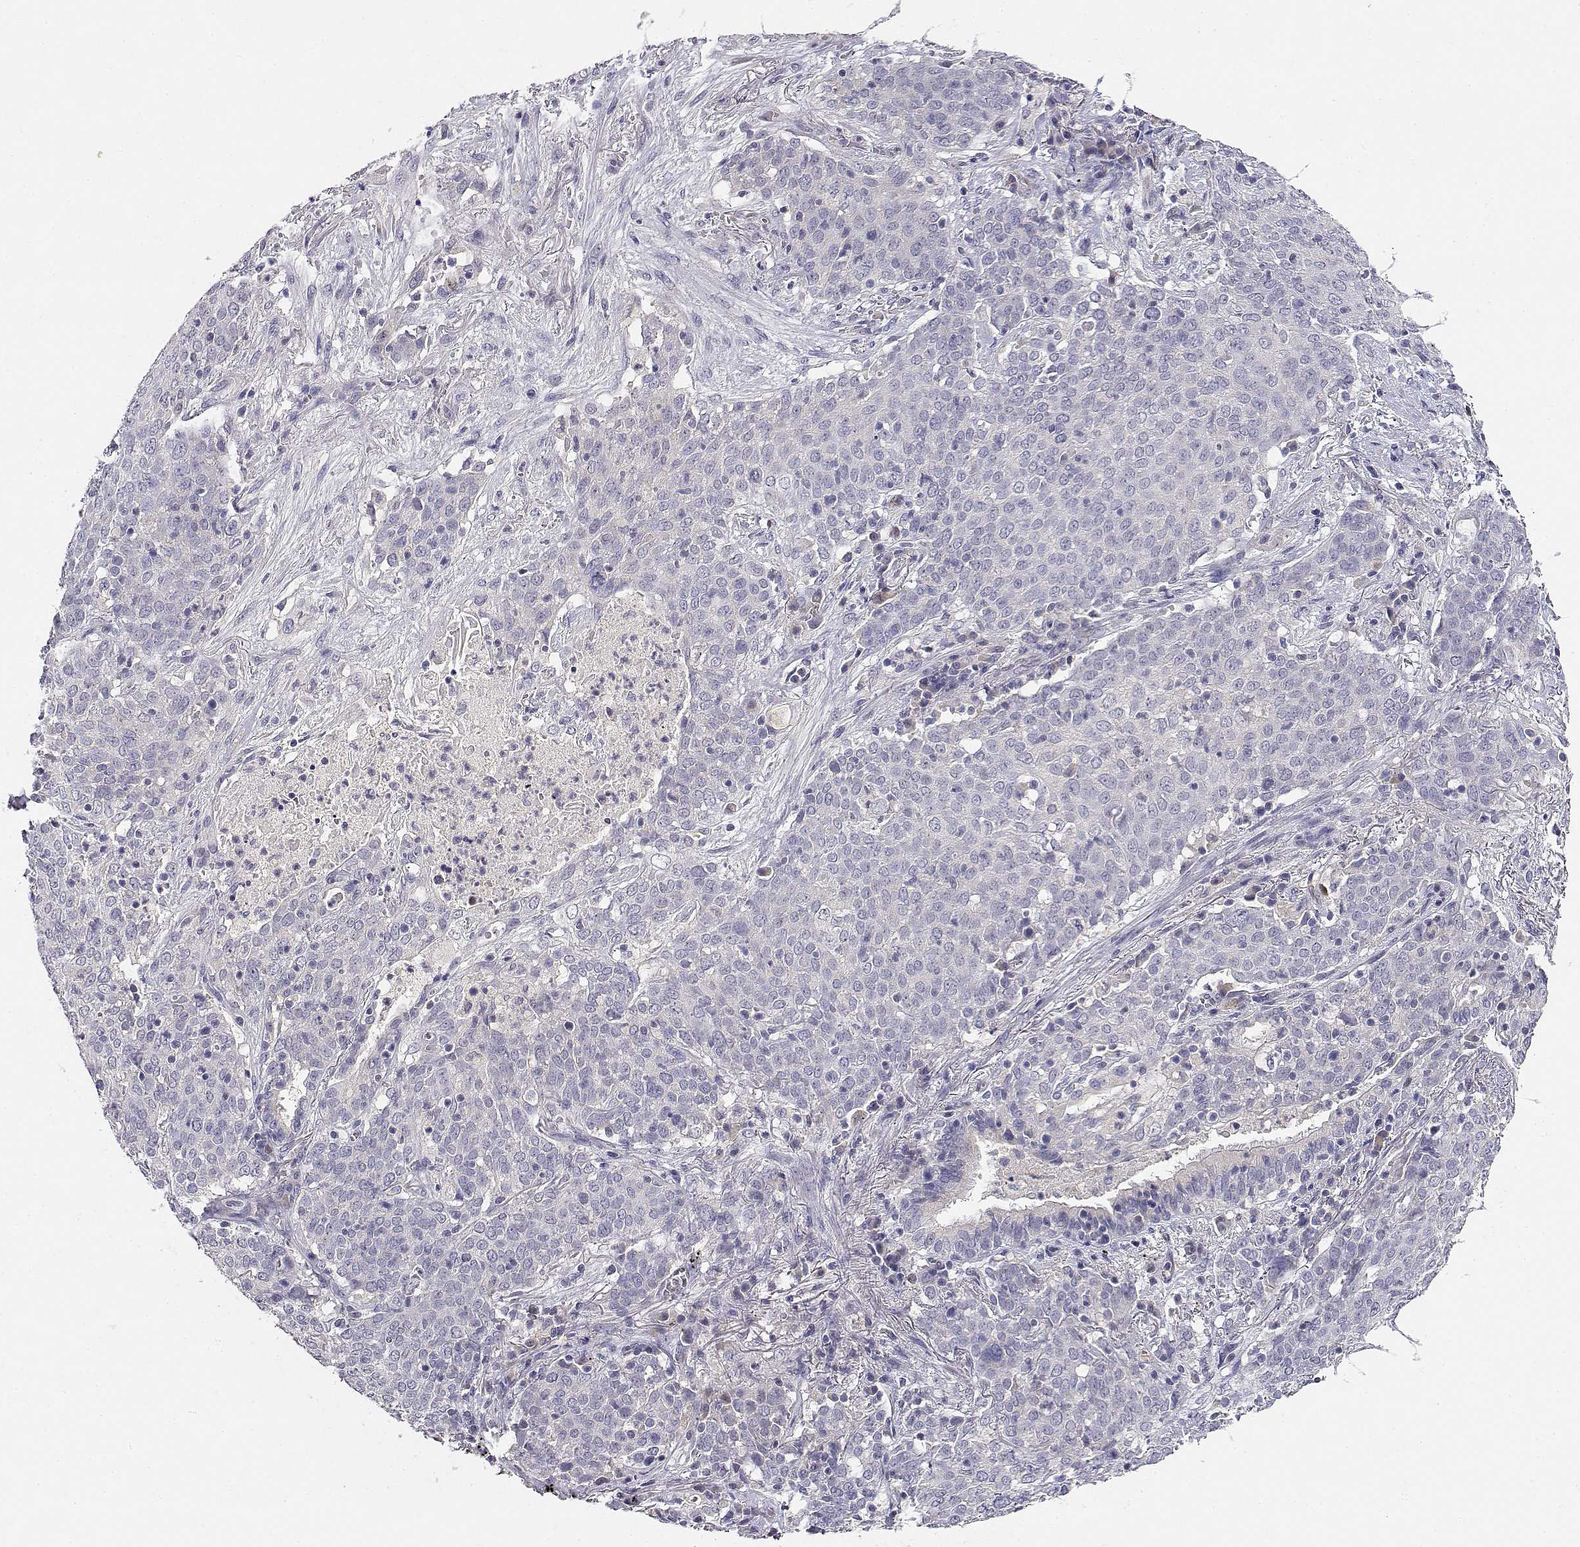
{"staining": {"intensity": "negative", "quantity": "none", "location": "none"}, "tissue": "lung cancer", "cell_type": "Tumor cells", "image_type": "cancer", "snomed": [{"axis": "morphology", "description": "Squamous cell carcinoma, NOS"}, {"axis": "topography", "description": "Lung"}], "caption": "Immunohistochemical staining of lung cancer (squamous cell carcinoma) exhibits no significant expression in tumor cells.", "gene": "ADA", "patient": {"sex": "male", "age": 82}}